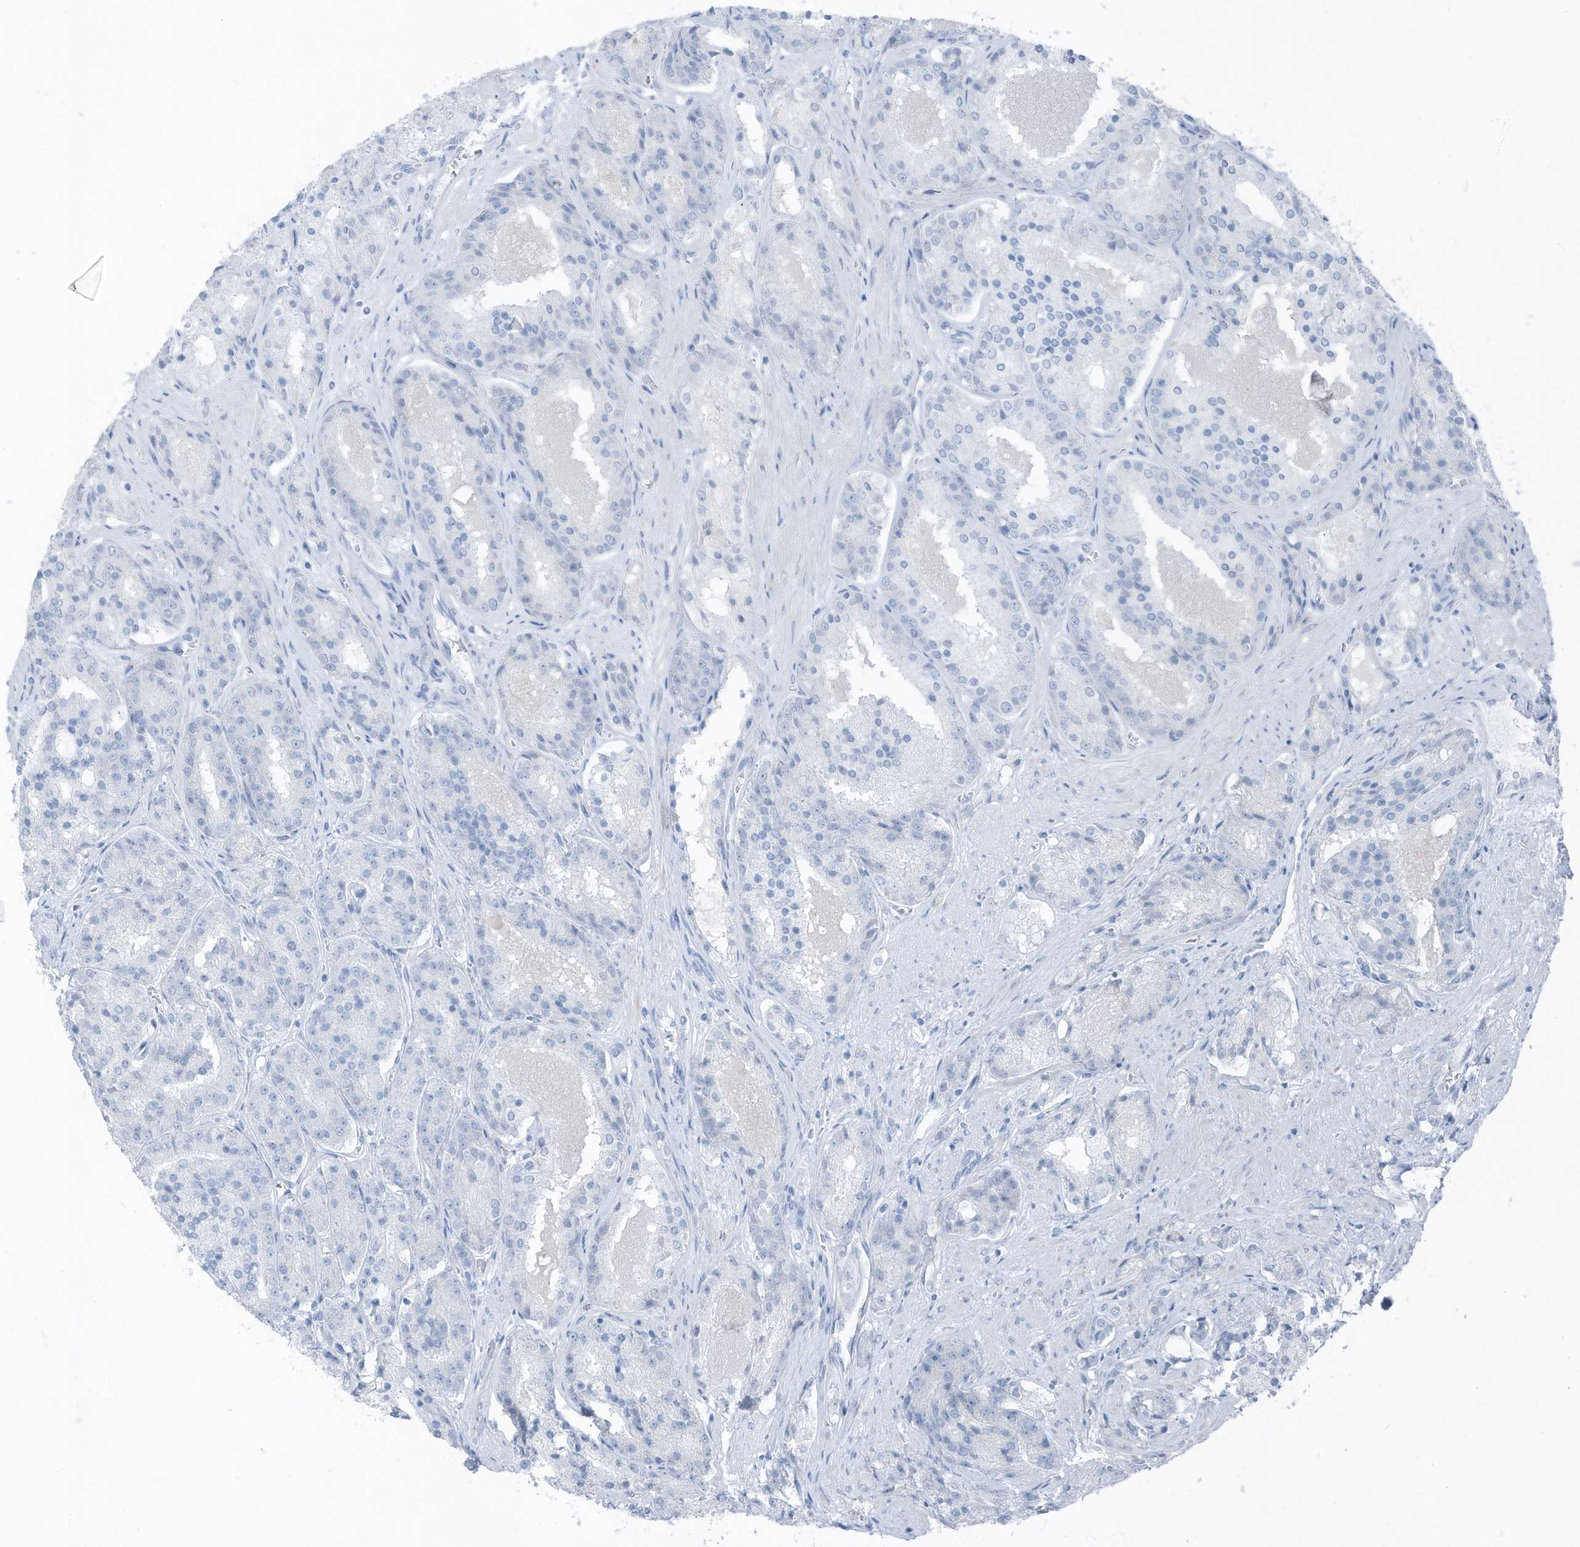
{"staining": {"intensity": "negative", "quantity": "none", "location": "none"}, "tissue": "prostate cancer", "cell_type": "Tumor cells", "image_type": "cancer", "snomed": [{"axis": "morphology", "description": "Adenocarcinoma, High grade"}, {"axis": "topography", "description": "Prostate"}], "caption": "High magnification brightfield microscopy of prostate cancer stained with DAB (3,3'-diaminobenzidine) (brown) and counterstained with hematoxylin (blue): tumor cells show no significant expression. (Brightfield microscopy of DAB (3,3'-diaminobenzidine) IHC at high magnification).", "gene": "ARHGEF33", "patient": {"sex": "male", "age": 60}}